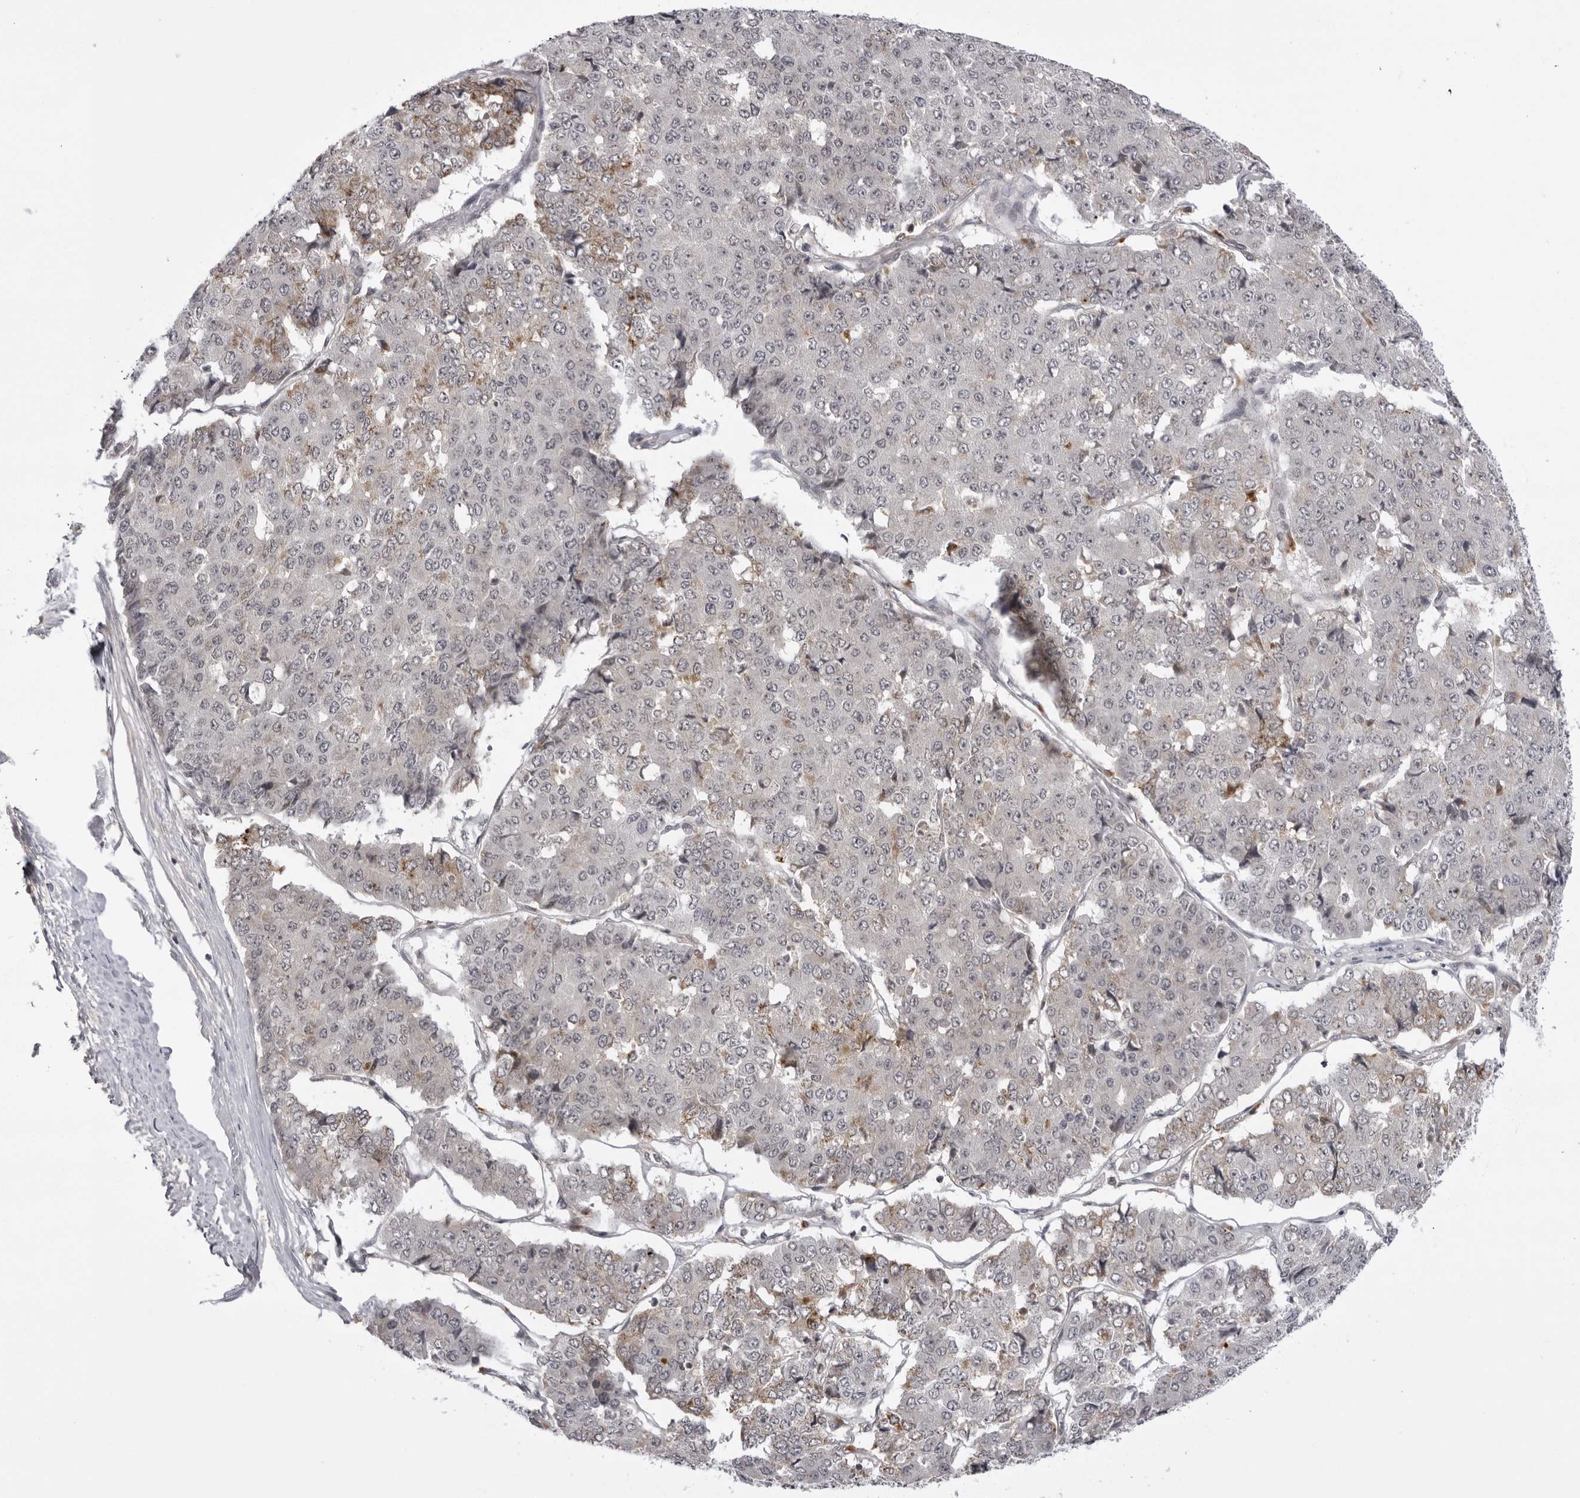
{"staining": {"intensity": "negative", "quantity": "none", "location": "none"}, "tissue": "pancreatic cancer", "cell_type": "Tumor cells", "image_type": "cancer", "snomed": [{"axis": "morphology", "description": "Adenocarcinoma, NOS"}, {"axis": "topography", "description": "Pancreas"}], "caption": "This photomicrograph is of pancreatic adenocarcinoma stained with immunohistochemistry to label a protein in brown with the nuclei are counter-stained blue. There is no expression in tumor cells.", "gene": "USP43", "patient": {"sex": "male", "age": 50}}